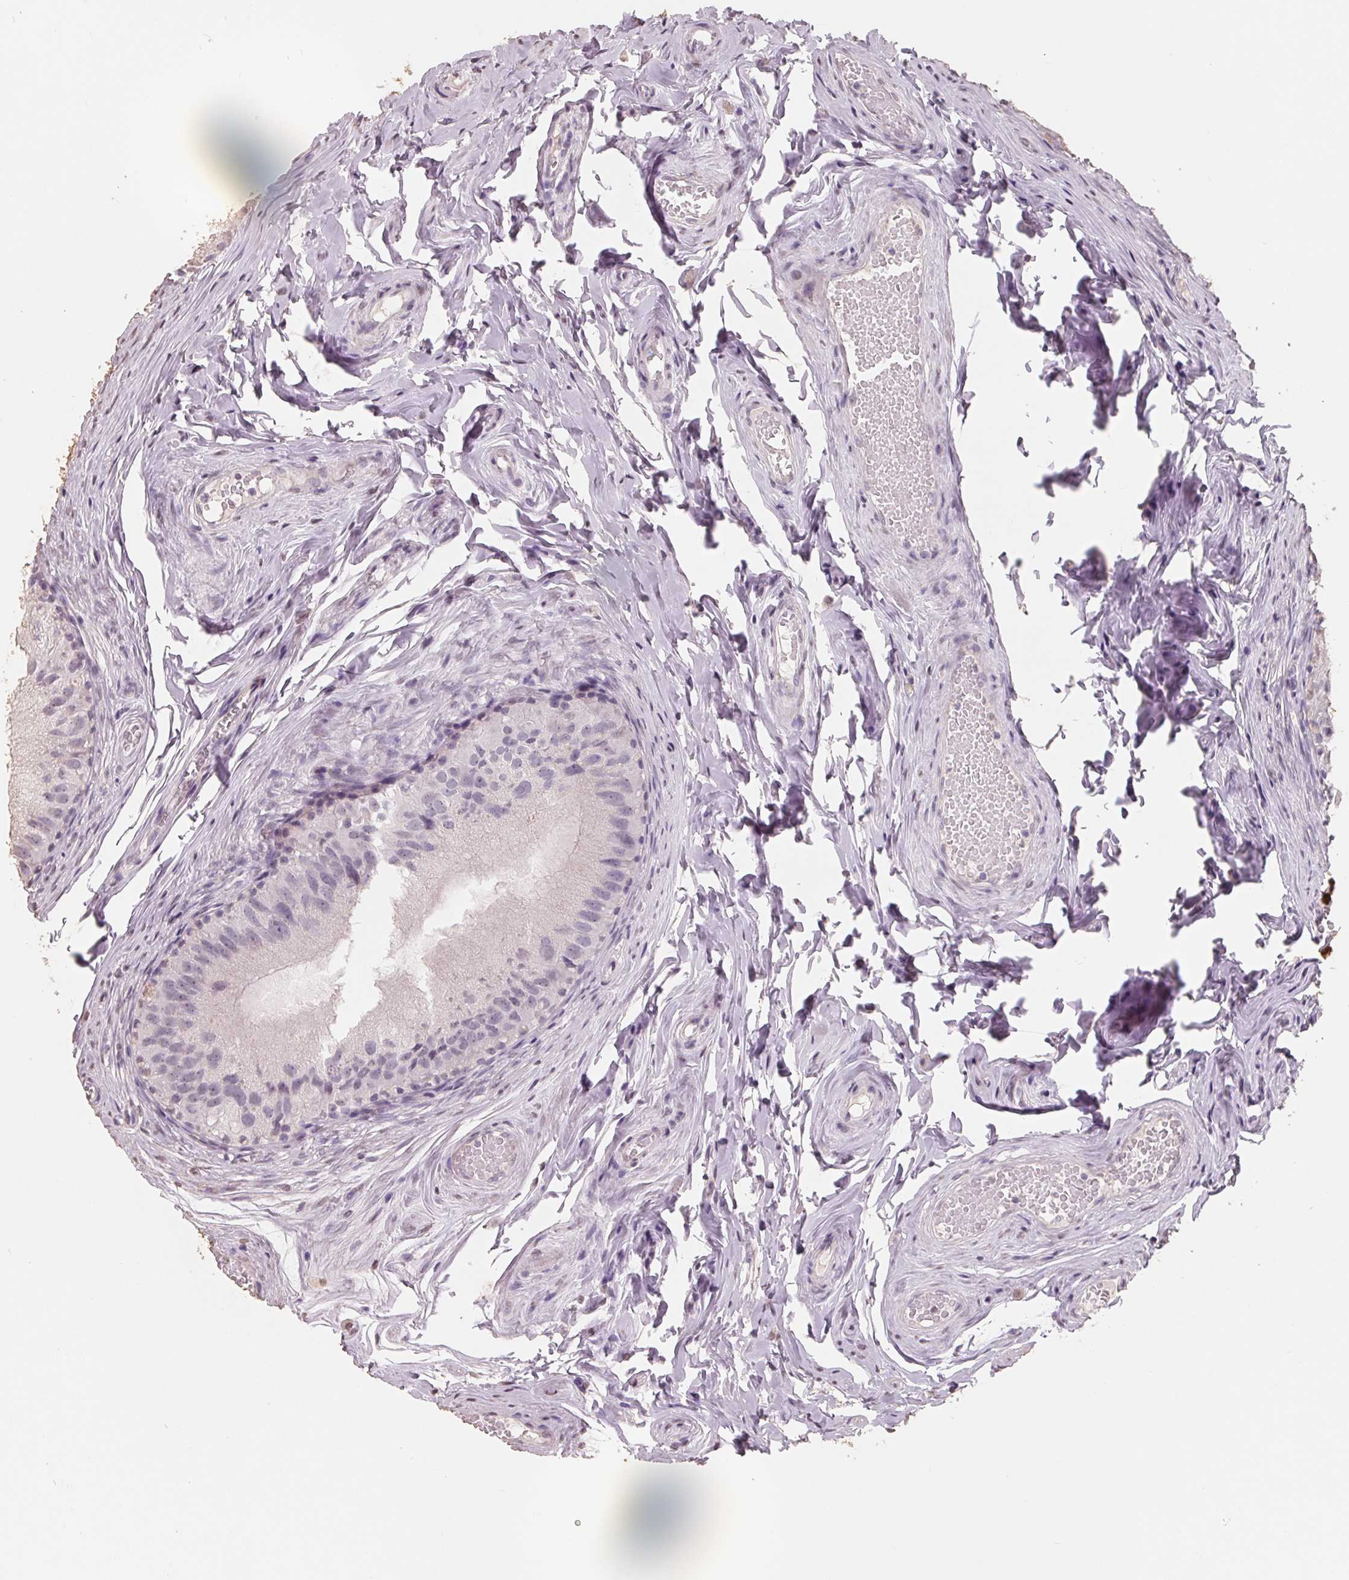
{"staining": {"intensity": "negative", "quantity": "none", "location": "none"}, "tissue": "epididymis", "cell_type": "Glandular cells", "image_type": "normal", "snomed": [{"axis": "morphology", "description": "Normal tissue, NOS"}, {"axis": "topography", "description": "Epididymis"}], "caption": "Immunohistochemical staining of normal epididymis demonstrates no significant expression in glandular cells. (Immunohistochemistry, brightfield microscopy, high magnification).", "gene": "FTCD", "patient": {"sex": "male", "age": 45}}